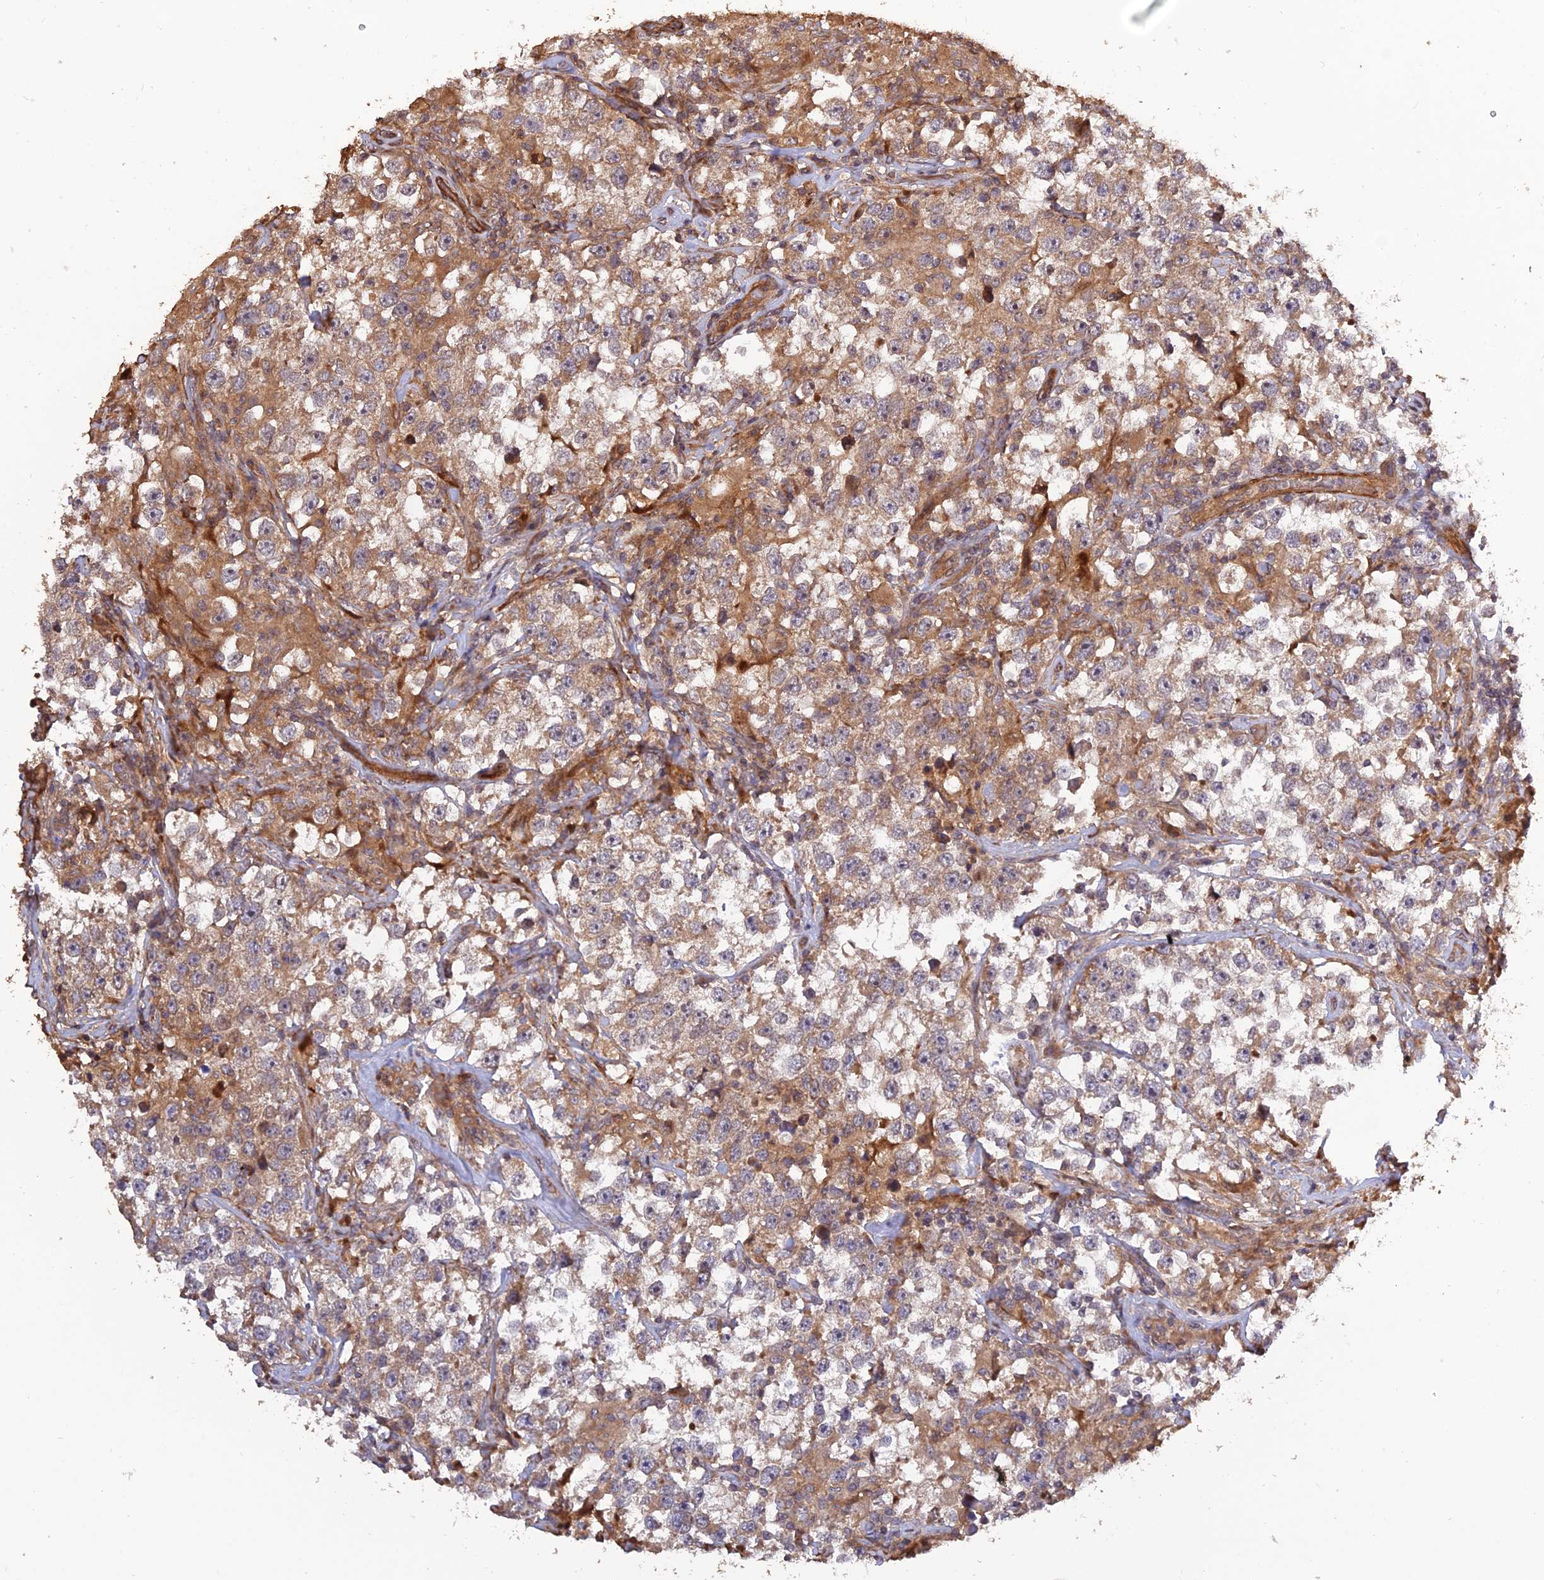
{"staining": {"intensity": "weak", "quantity": ">75%", "location": "cytoplasmic/membranous"}, "tissue": "testis cancer", "cell_type": "Tumor cells", "image_type": "cancer", "snomed": [{"axis": "morphology", "description": "Seminoma, NOS"}, {"axis": "topography", "description": "Testis"}], "caption": "Seminoma (testis) stained with a brown dye reveals weak cytoplasmic/membranous positive staining in about >75% of tumor cells.", "gene": "CREBL2", "patient": {"sex": "male", "age": 46}}